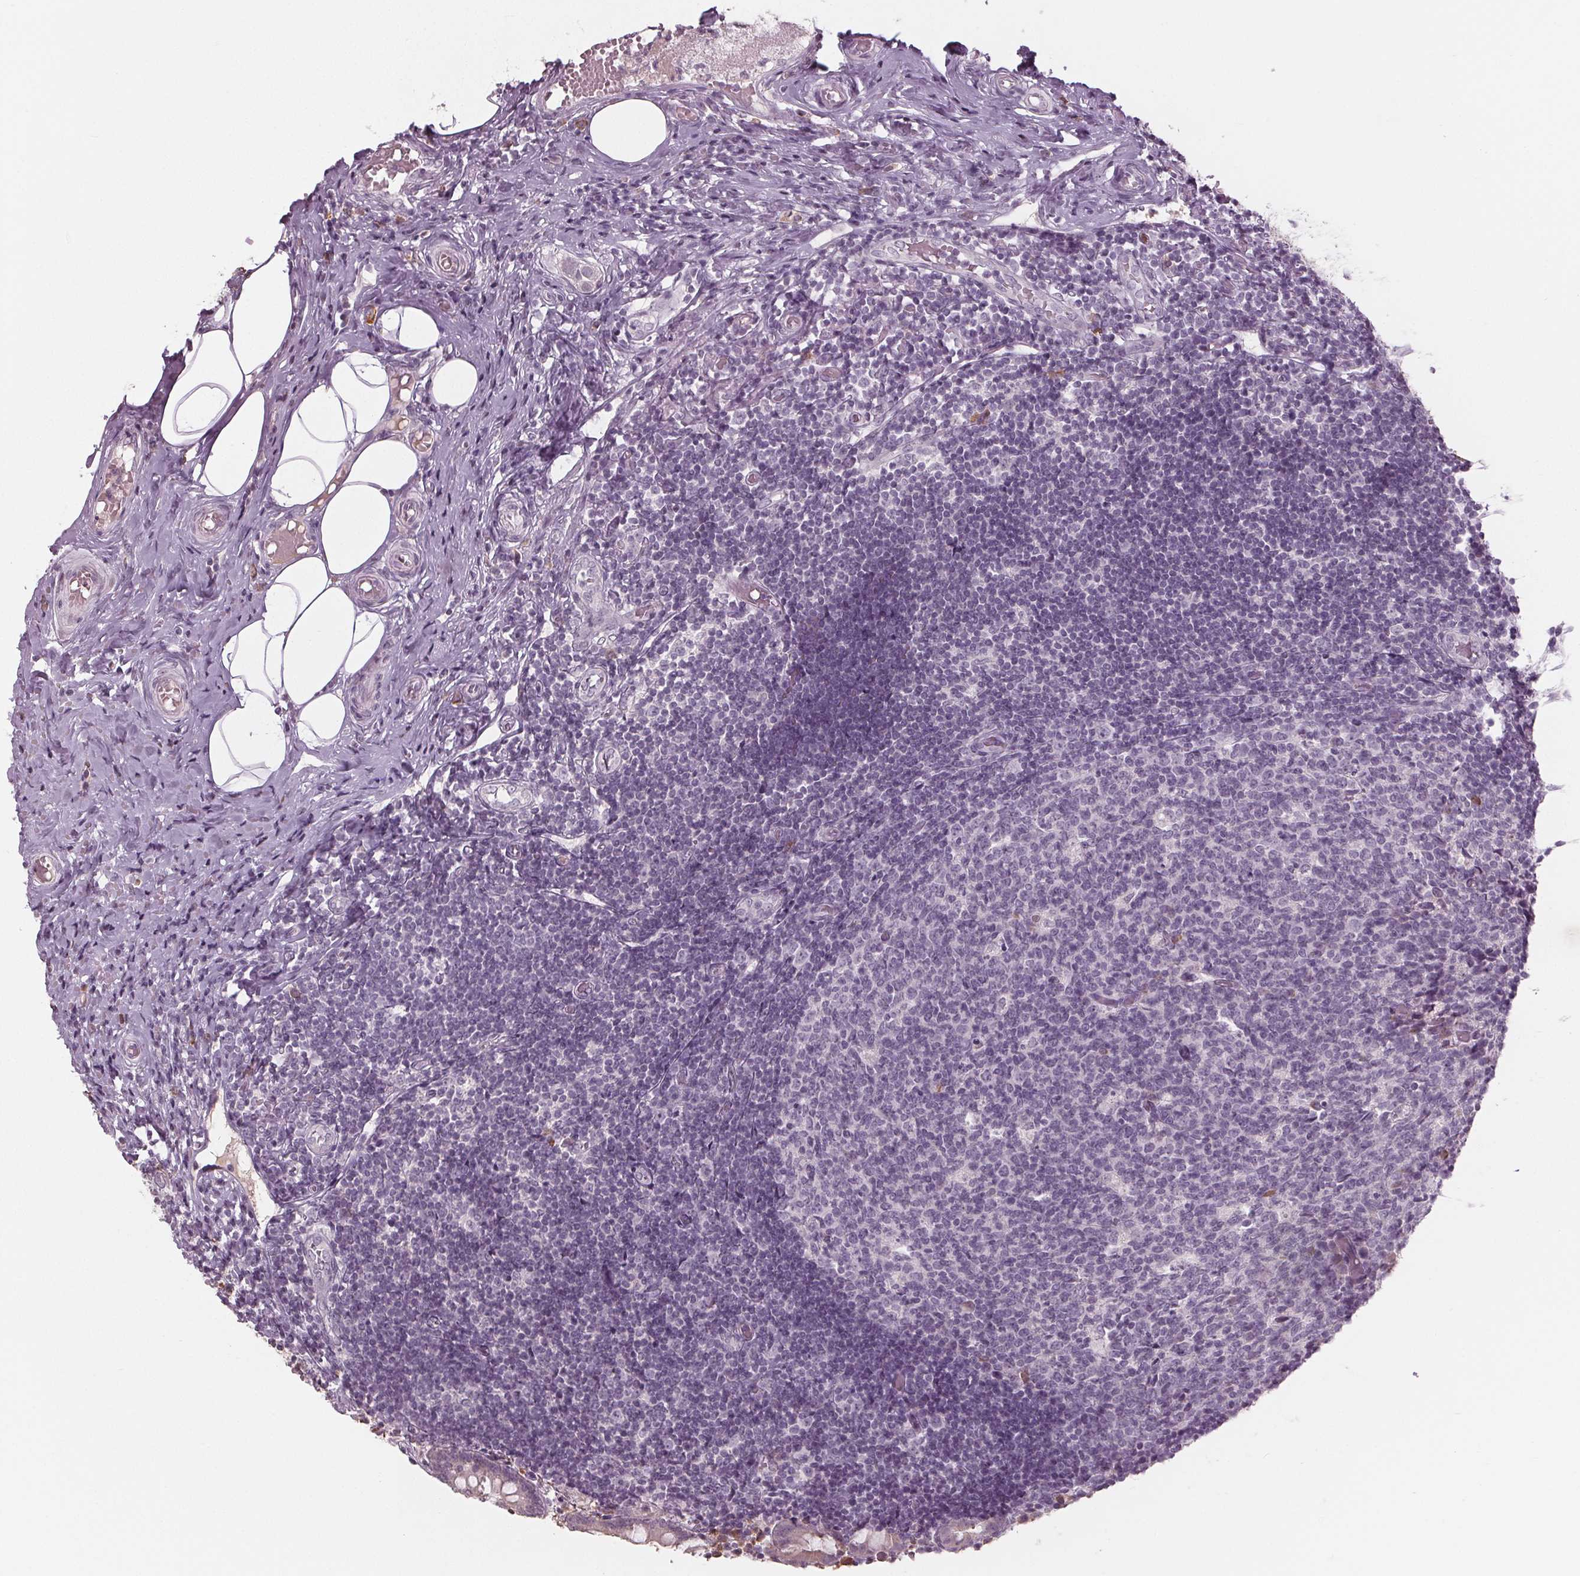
{"staining": {"intensity": "negative", "quantity": "none", "location": "none"}, "tissue": "appendix", "cell_type": "Glandular cells", "image_type": "normal", "snomed": [{"axis": "morphology", "description": "Normal tissue, NOS"}, {"axis": "topography", "description": "Appendix"}], "caption": "Immunohistochemistry of unremarkable human appendix displays no staining in glandular cells.", "gene": "CXCL16", "patient": {"sex": "female", "age": 32}}